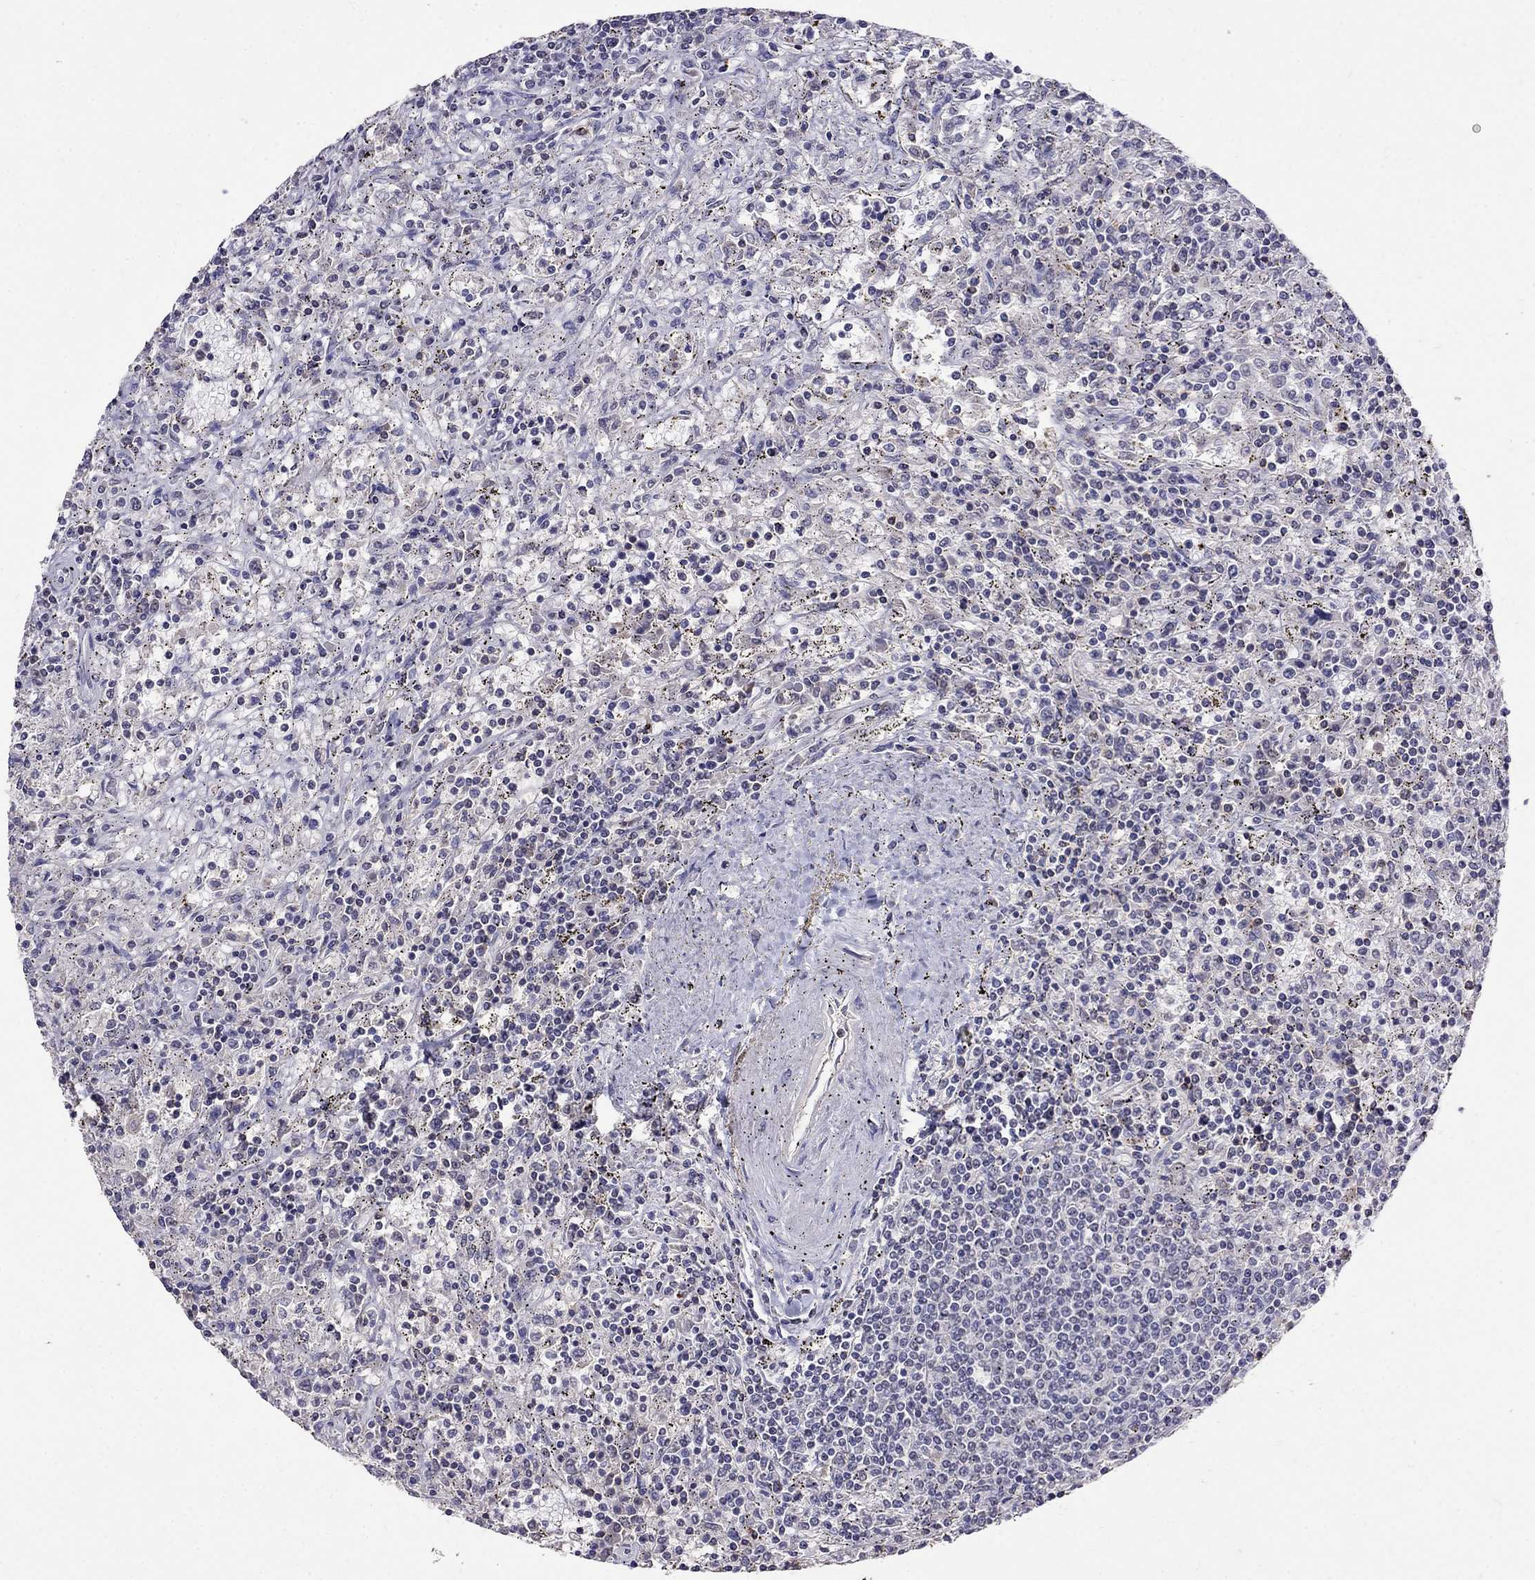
{"staining": {"intensity": "negative", "quantity": "none", "location": "none"}, "tissue": "lymphoma", "cell_type": "Tumor cells", "image_type": "cancer", "snomed": [{"axis": "morphology", "description": "Malignant lymphoma, non-Hodgkin's type, Low grade"}, {"axis": "topography", "description": "Spleen"}], "caption": "Human lymphoma stained for a protein using immunohistochemistry (IHC) exhibits no staining in tumor cells.", "gene": "CD8B", "patient": {"sex": "male", "age": 62}}